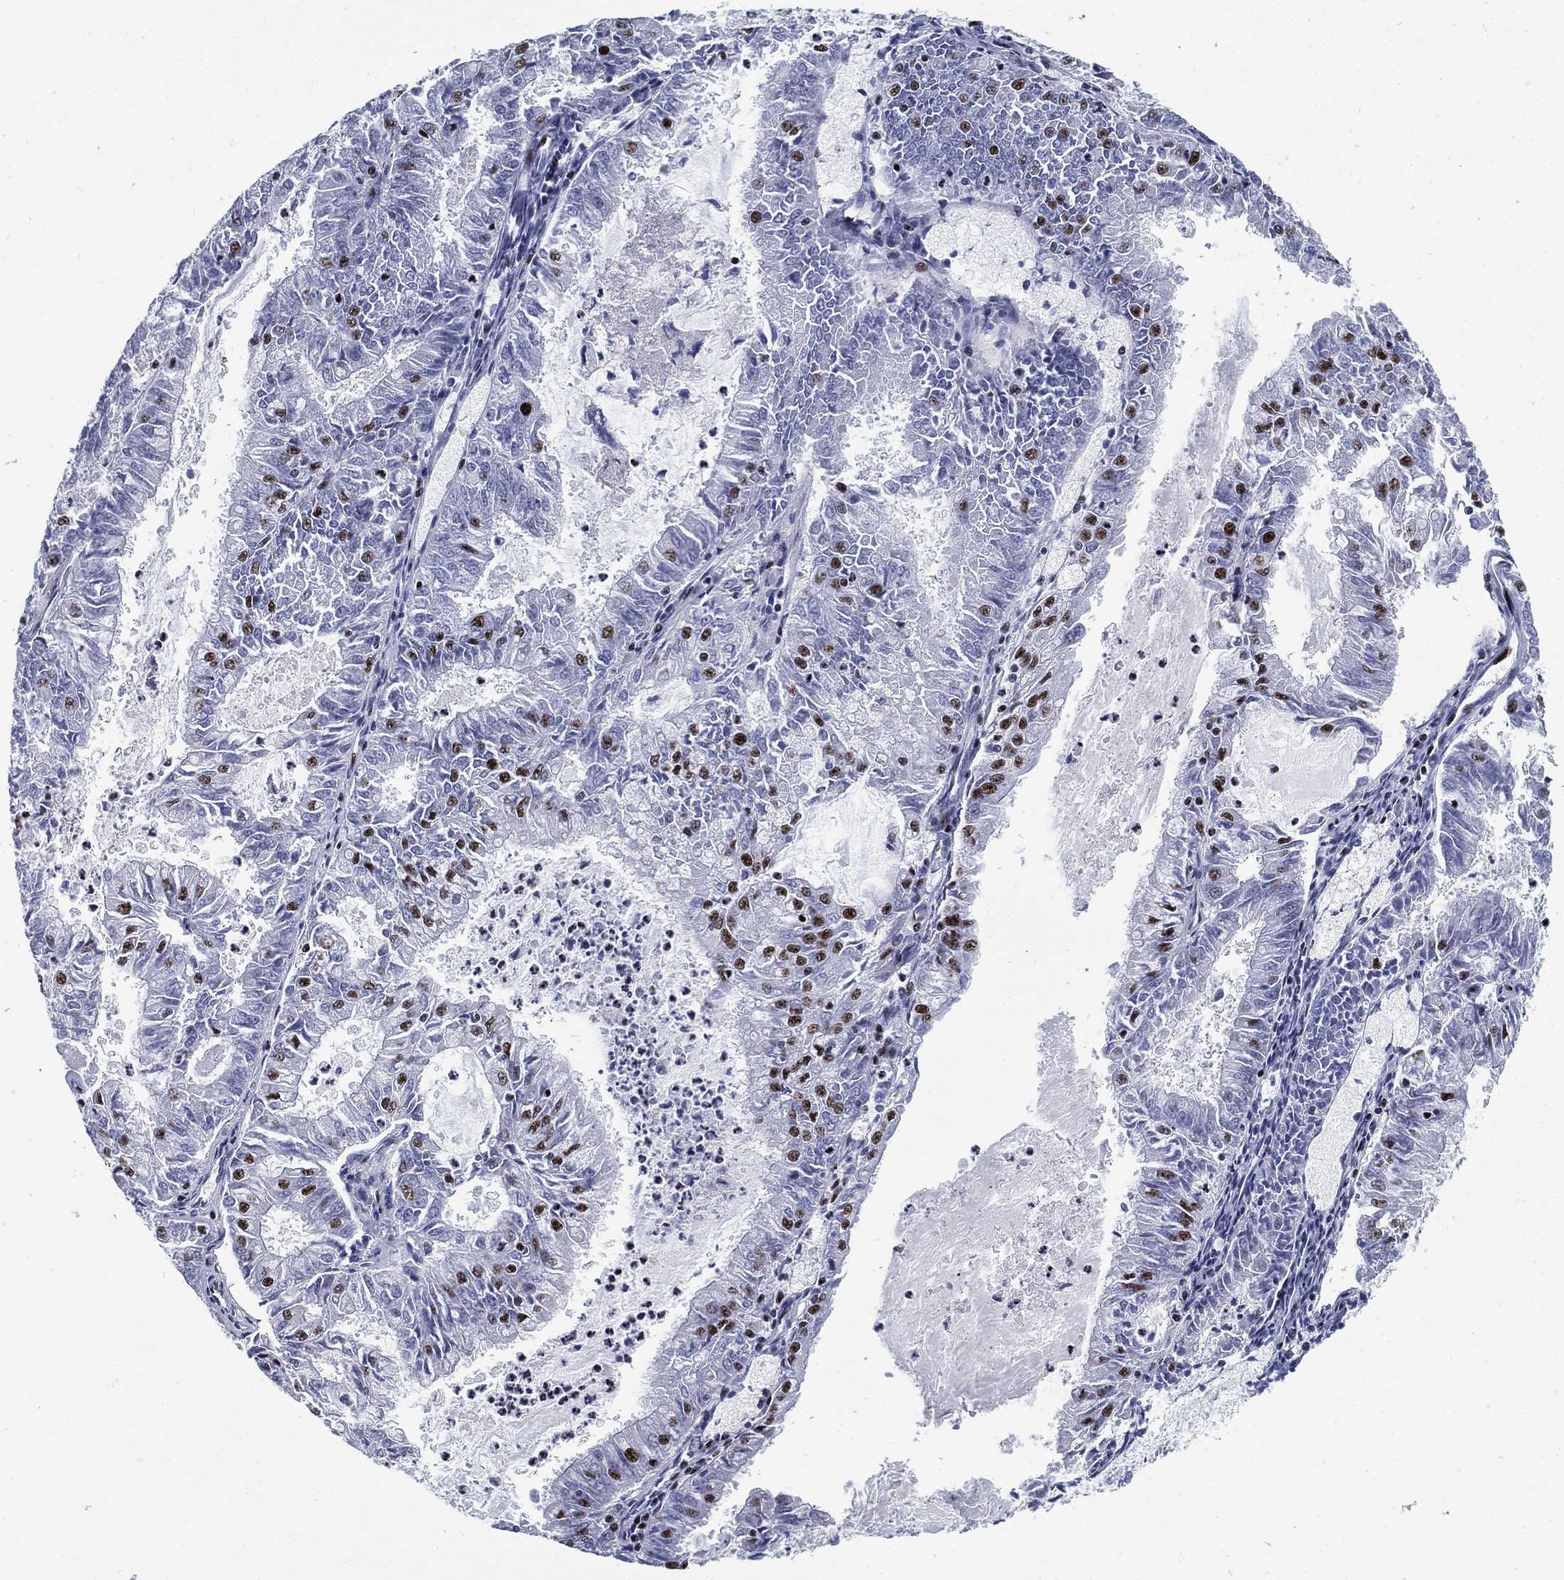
{"staining": {"intensity": "strong", "quantity": "<25%", "location": "nuclear"}, "tissue": "endometrial cancer", "cell_type": "Tumor cells", "image_type": "cancer", "snomed": [{"axis": "morphology", "description": "Adenocarcinoma, NOS"}, {"axis": "topography", "description": "Endometrium"}], "caption": "Immunohistochemistry histopathology image of human adenocarcinoma (endometrial) stained for a protein (brown), which displays medium levels of strong nuclear expression in about <25% of tumor cells.", "gene": "CYB561D2", "patient": {"sex": "female", "age": 57}}